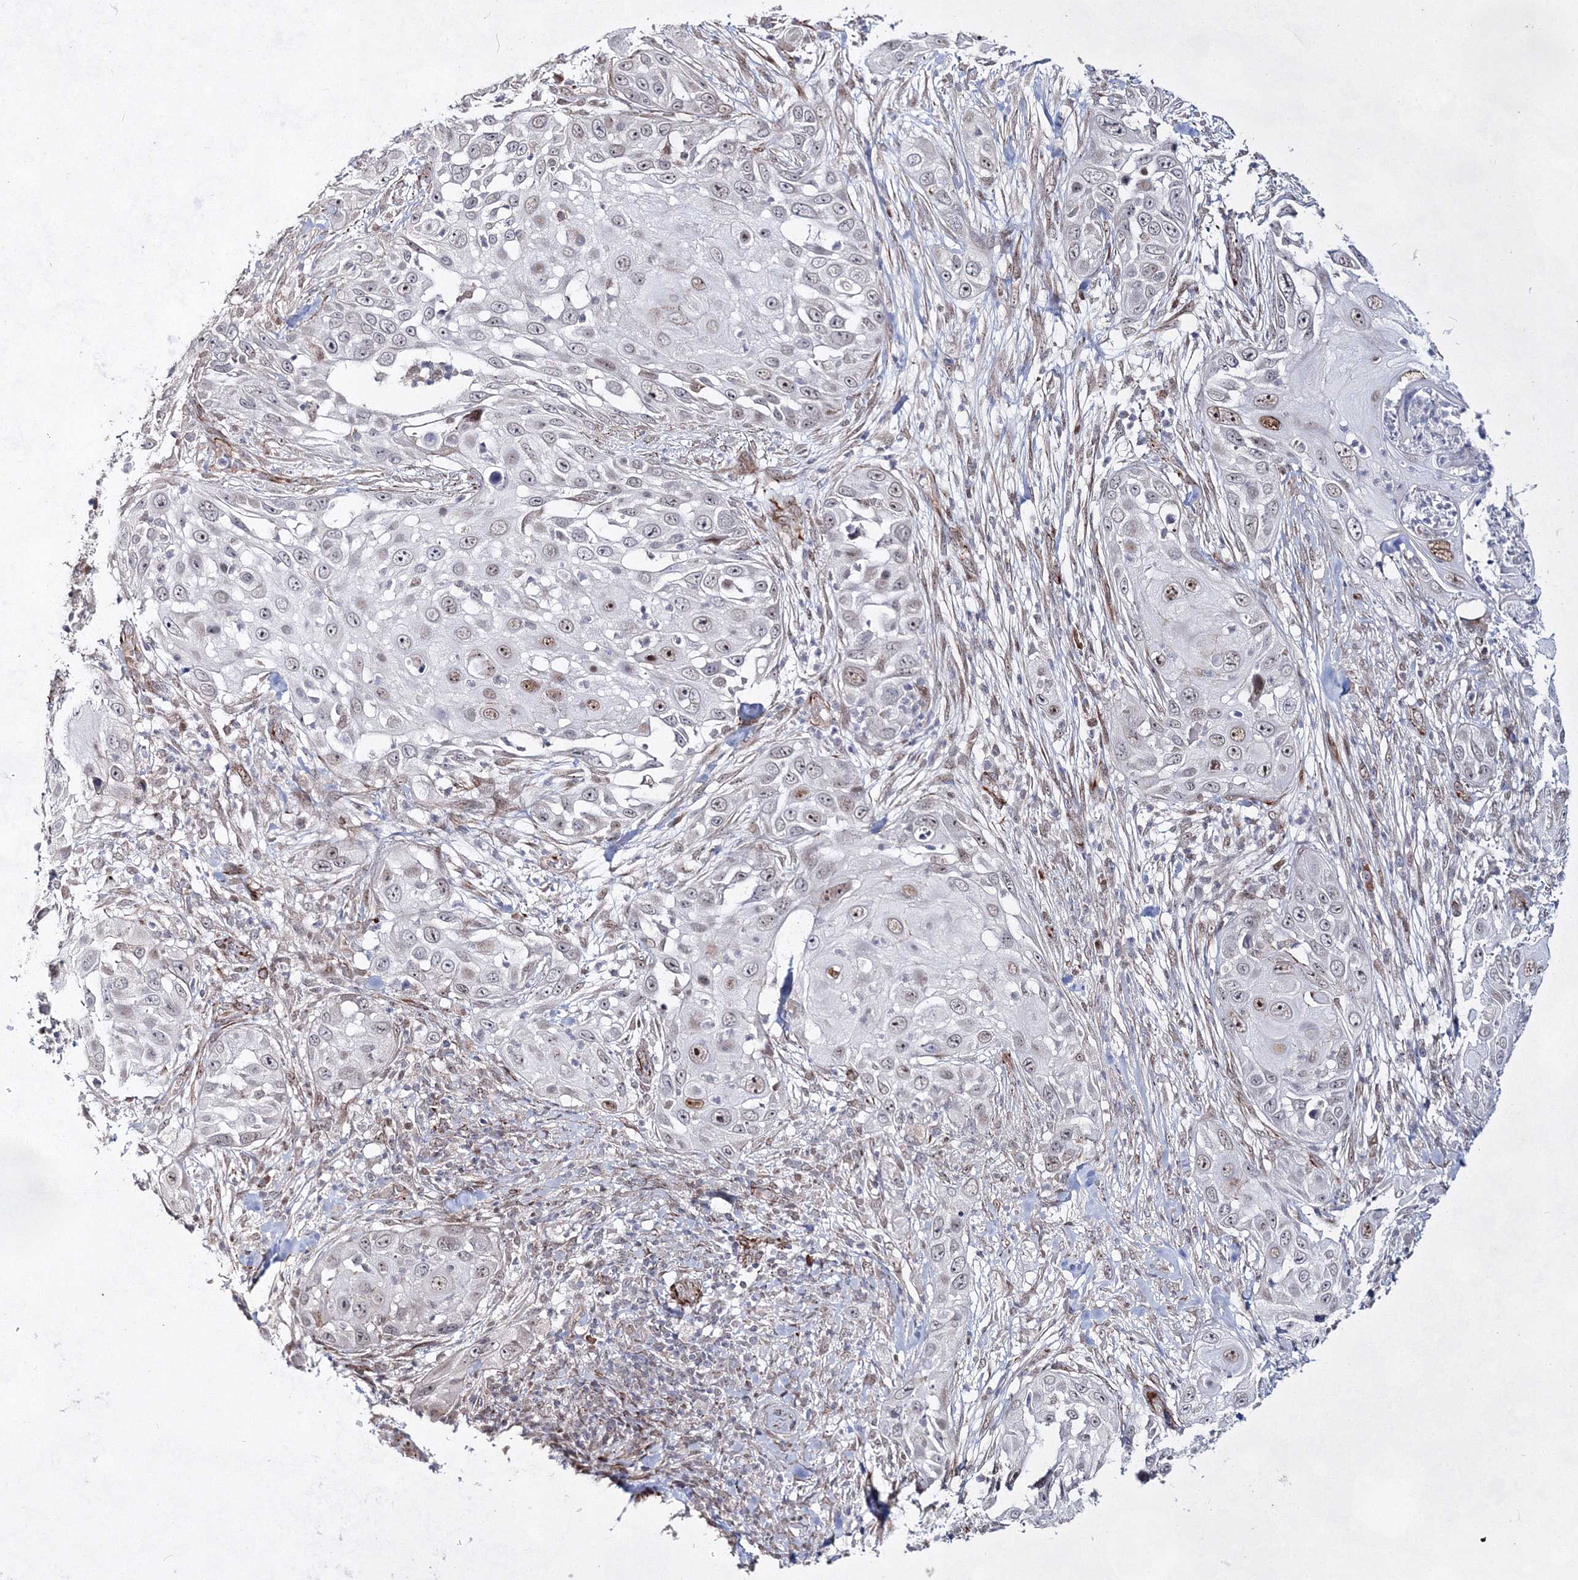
{"staining": {"intensity": "moderate", "quantity": "<25%", "location": "nuclear"}, "tissue": "skin cancer", "cell_type": "Tumor cells", "image_type": "cancer", "snomed": [{"axis": "morphology", "description": "Squamous cell carcinoma, NOS"}, {"axis": "topography", "description": "Skin"}], "caption": "Human squamous cell carcinoma (skin) stained for a protein (brown) demonstrates moderate nuclear positive staining in about <25% of tumor cells.", "gene": "SNIP1", "patient": {"sex": "female", "age": 44}}